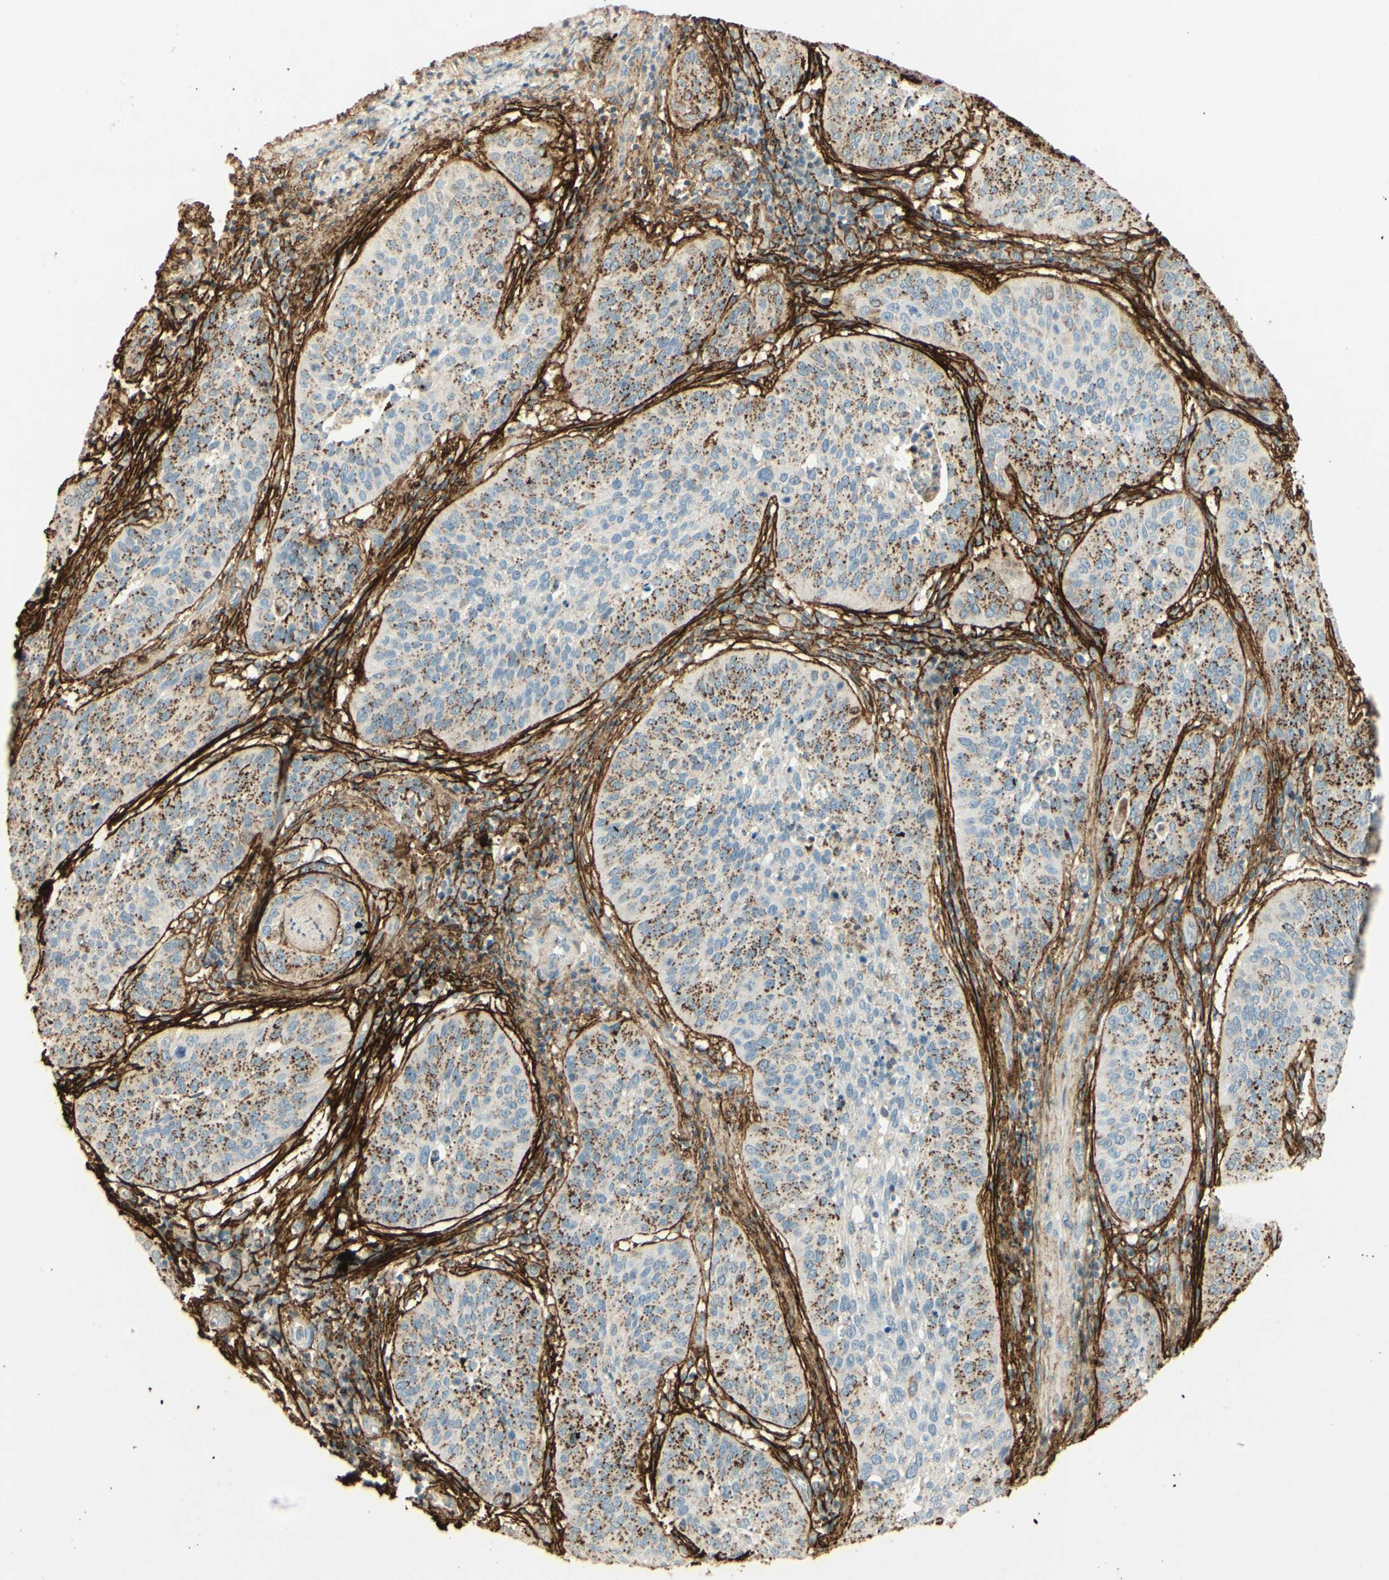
{"staining": {"intensity": "strong", "quantity": ">75%", "location": "cytoplasmic/membranous"}, "tissue": "cervical cancer", "cell_type": "Tumor cells", "image_type": "cancer", "snomed": [{"axis": "morphology", "description": "Normal tissue, NOS"}, {"axis": "morphology", "description": "Squamous cell carcinoma, NOS"}, {"axis": "topography", "description": "Cervix"}], "caption": "The immunohistochemical stain shows strong cytoplasmic/membranous positivity in tumor cells of squamous cell carcinoma (cervical) tissue.", "gene": "TNN", "patient": {"sex": "female", "age": 39}}